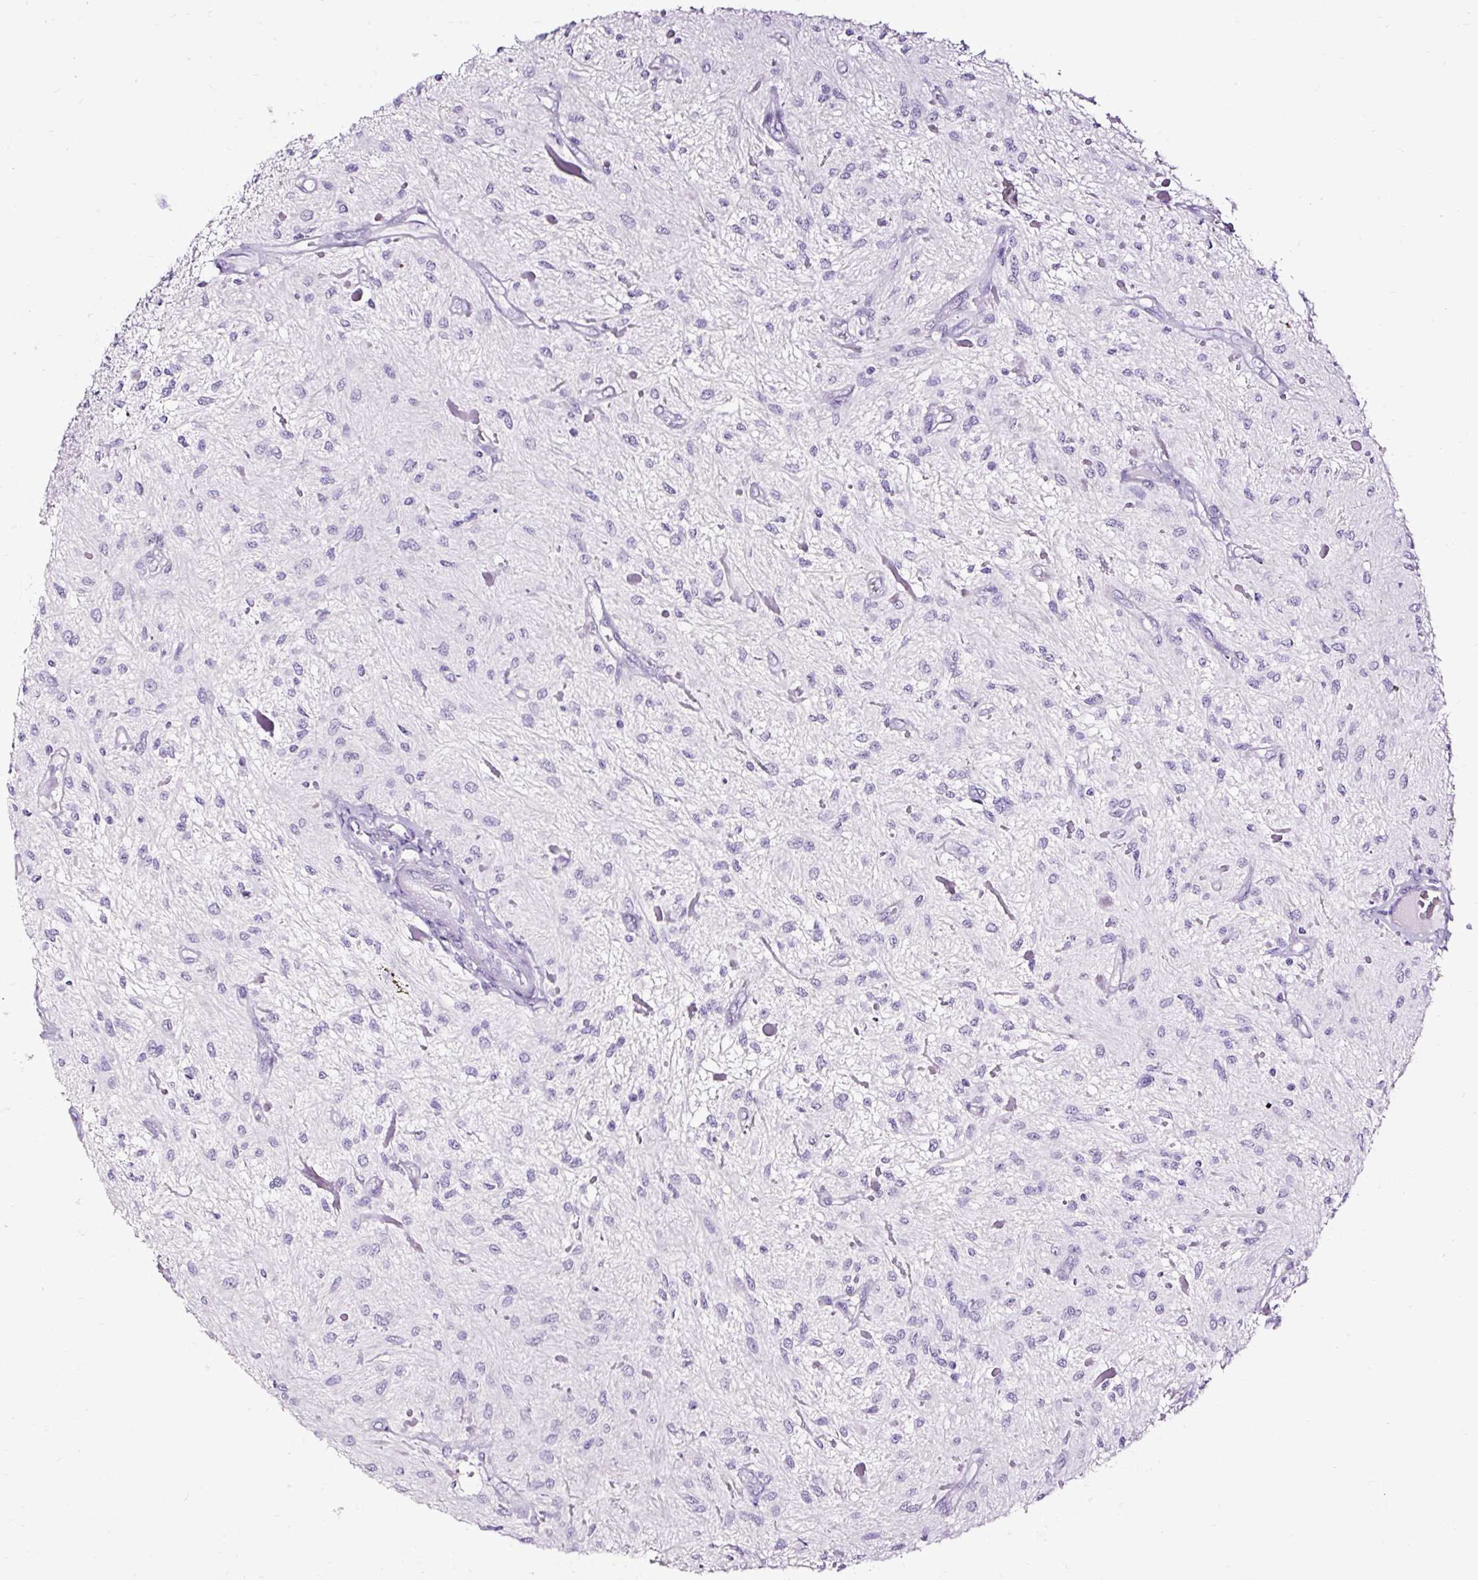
{"staining": {"intensity": "negative", "quantity": "none", "location": "none"}, "tissue": "glioma", "cell_type": "Tumor cells", "image_type": "cancer", "snomed": [{"axis": "morphology", "description": "Glioma, malignant, Low grade"}, {"axis": "topography", "description": "Cerebellum"}], "caption": "Glioma was stained to show a protein in brown. There is no significant positivity in tumor cells. (DAB (3,3'-diaminobenzidine) immunohistochemistry with hematoxylin counter stain).", "gene": "SLC7A8", "patient": {"sex": "female", "age": 14}}